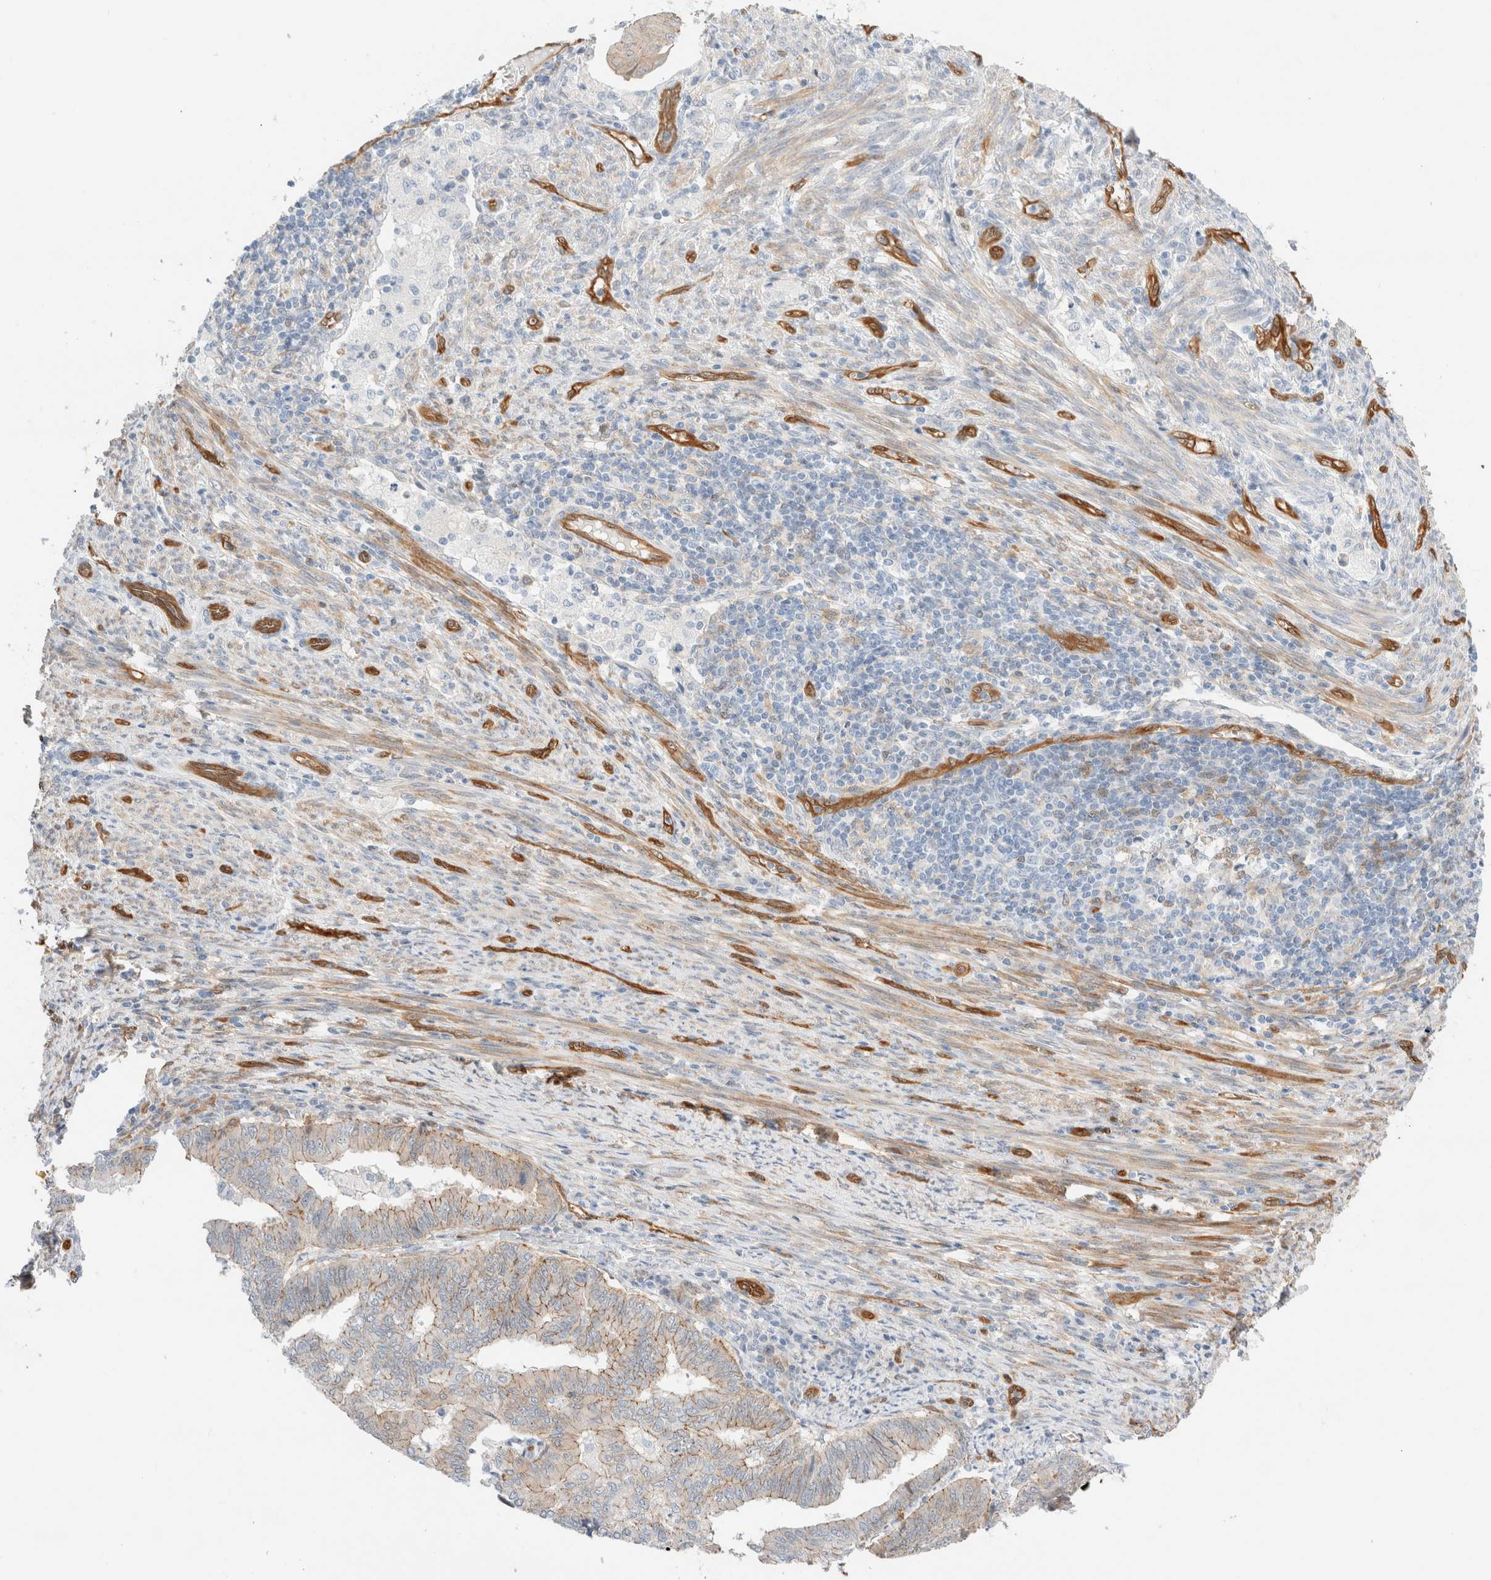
{"staining": {"intensity": "moderate", "quantity": "25%-75%", "location": "cytoplasmic/membranous"}, "tissue": "endometrial cancer", "cell_type": "Tumor cells", "image_type": "cancer", "snomed": [{"axis": "morphology", "description": "Polyp, NOS"}, {"axis": "morphology", "description": "Adenocarcinoma, NOS"}, {"axis": "morphology", "description": "Adenoma, NOS"}, {"axis": "topography", "description": "Endometrium"}], "caption": "Immunohistochemical staining of adenocarcinoma (endometrial) exhibits medium levels of moderate cytoplasmic/membranous protein expression in about 25%-75% of tumor cells.", "gene": "LMCD1", "patient": {"sex": "female", "age": 79}}